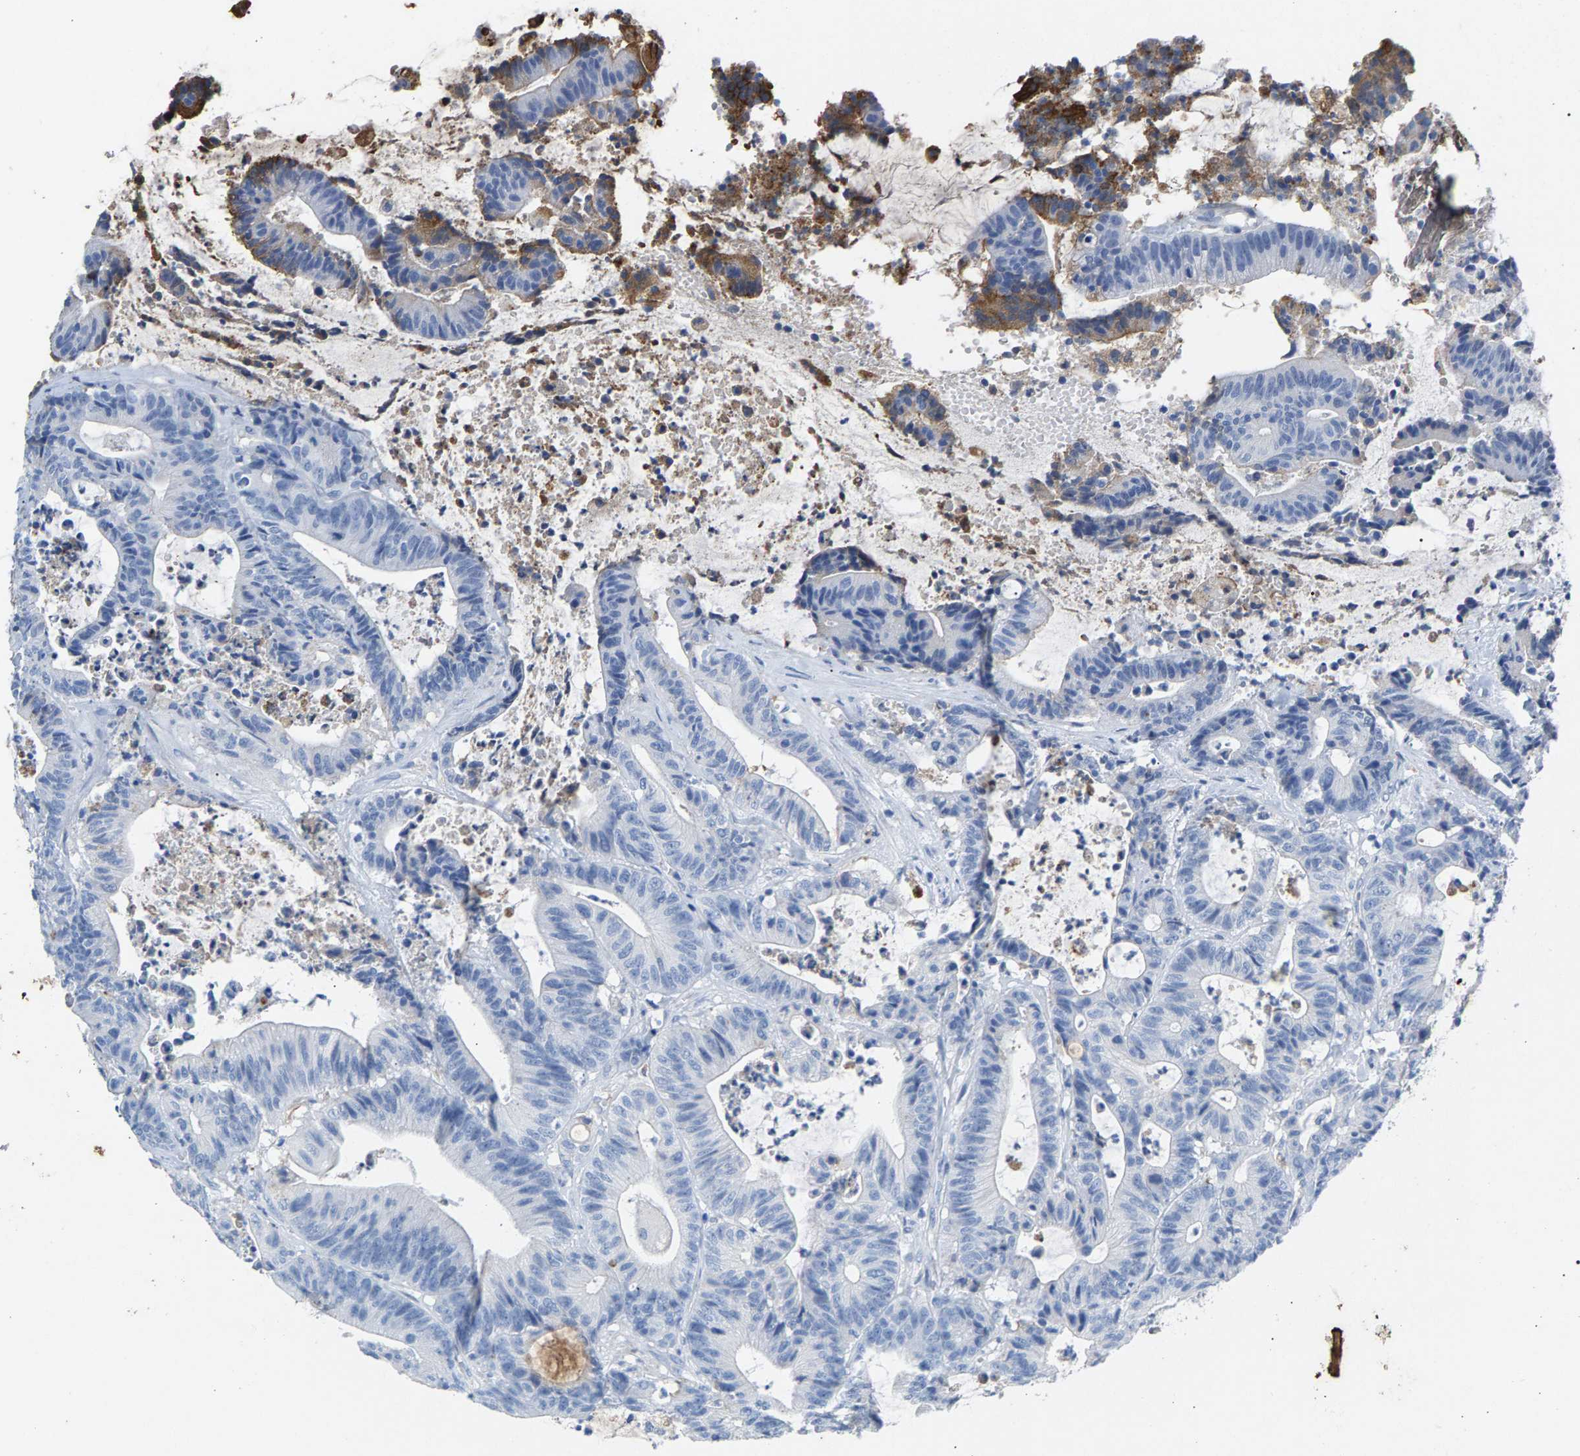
{"staining": {"intensity": "negative", "quantity": "none", "location": "none"}, "tissue": "colorectal cancer", "cell_type": "Tumor cells", "image_type": "cancer", "snomed": [{"axis": "morphology", "description": "Adenocarcinoma, NOS"}, {"axis": "topography", "description": "Colon"}], "caption": "Immunohistochemical staining of human adenocarcinoma (colorectal) reveals no significant staining in tumor cells. (DAB immunohistochemistry (IHC) visualized using brightfield microscopy, high magnification).", "gene": "APOH", "patient": {"sex": "female", "age": 84}}